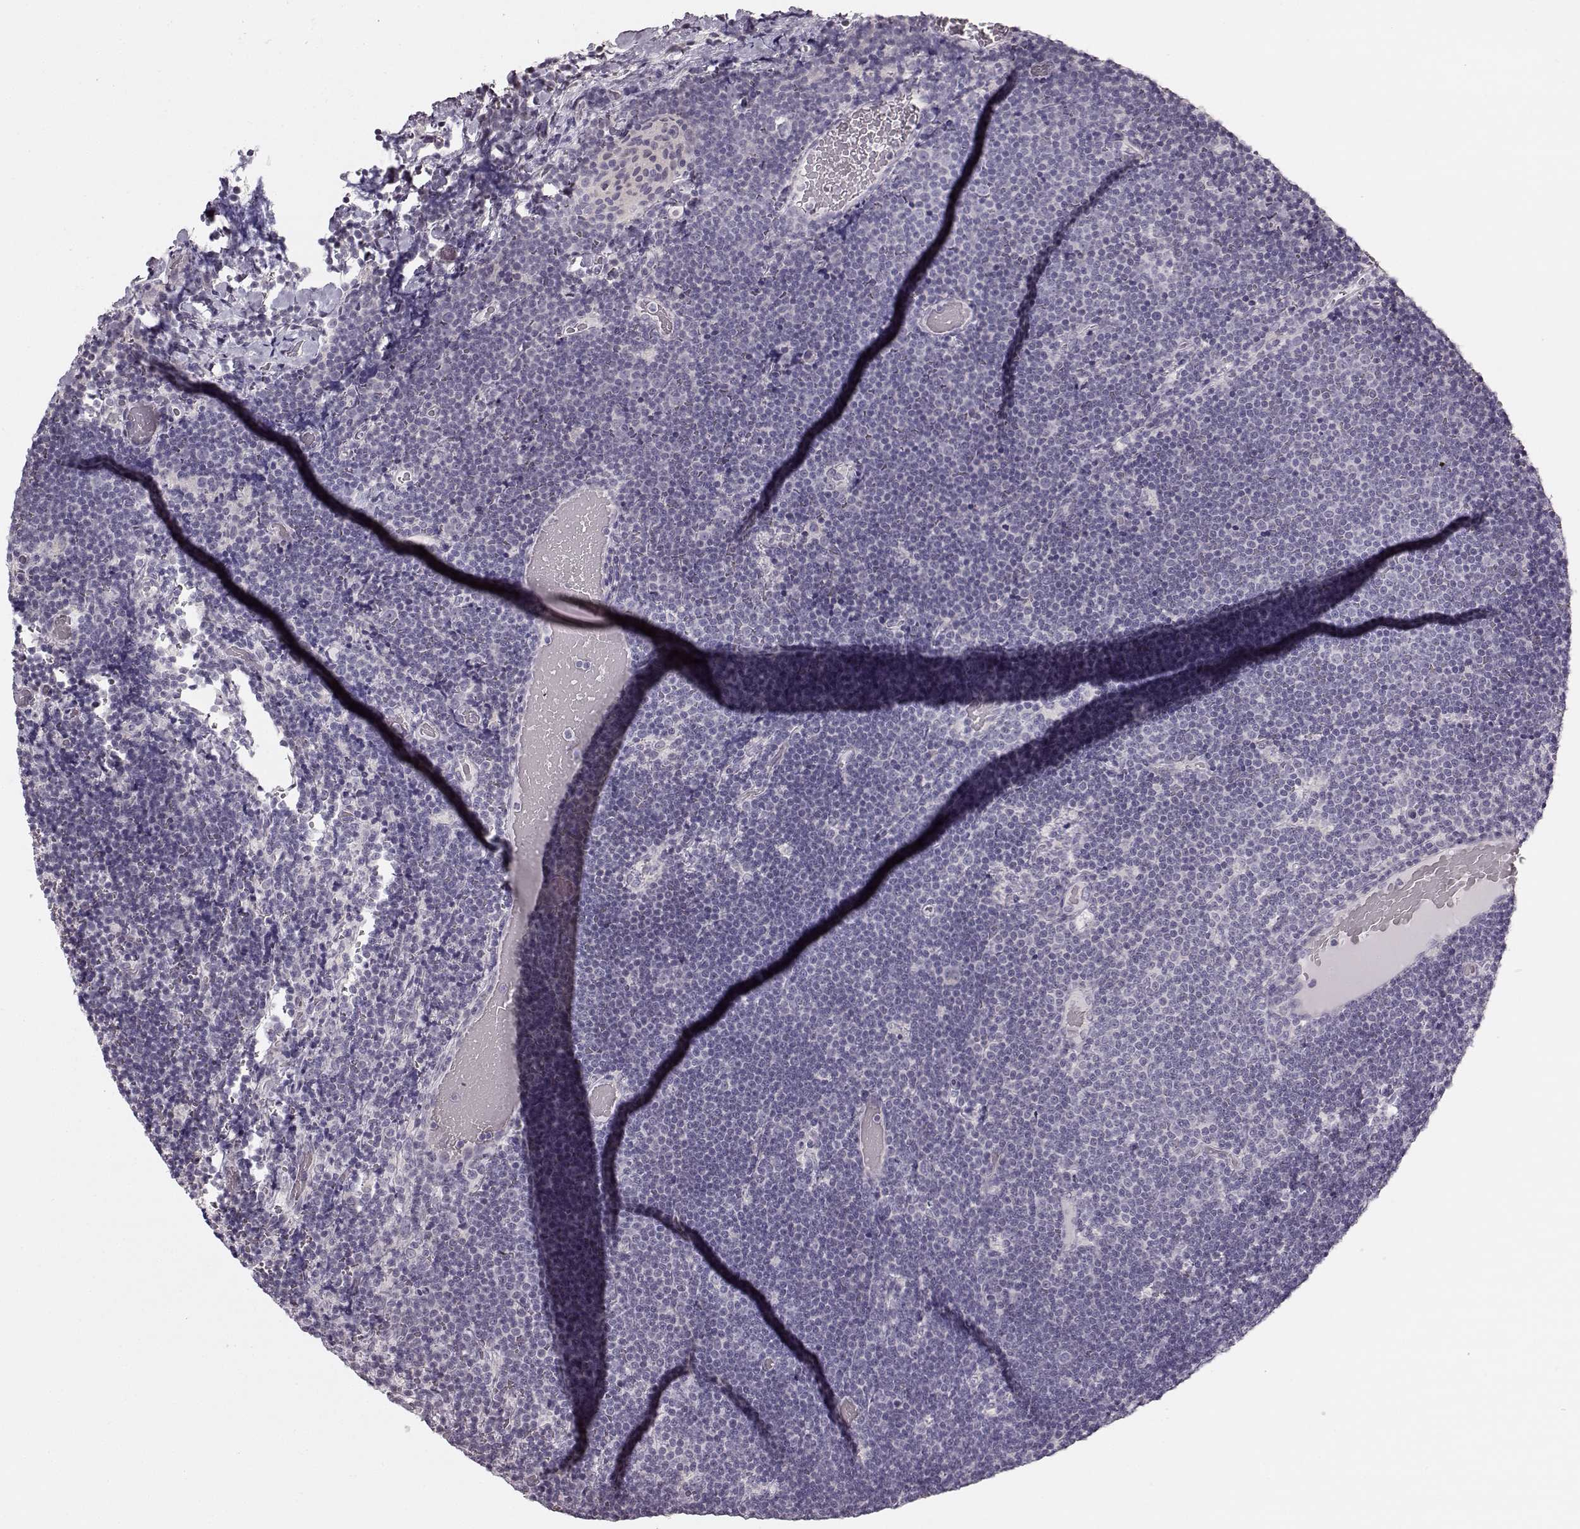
{"staining": {"intensity": "negative", "quantity": "none", "location": "none"}, "tissue": "lymphoma", "cell_type": "Tumor cells", "image_type": "cancer", "snomed": [{"axis": "morphology", "description": "Malignant lymphoma, non-Hodgkin's type, Low grade"}, {"axis": "topography", "description": "Brain"}], "caption": "Immunohistochemistry (IHC) of malignant lymphoma, non-Hodgkin's type (low-grade) shows no expression in tumor cells. (DAB (3,3'-diaminobenzidine) immunohistochemistry visualized using brightfield microscopy, high magnification).", "gene": "MAP6D1", "patient": {"sex": "female", "age": 66}}